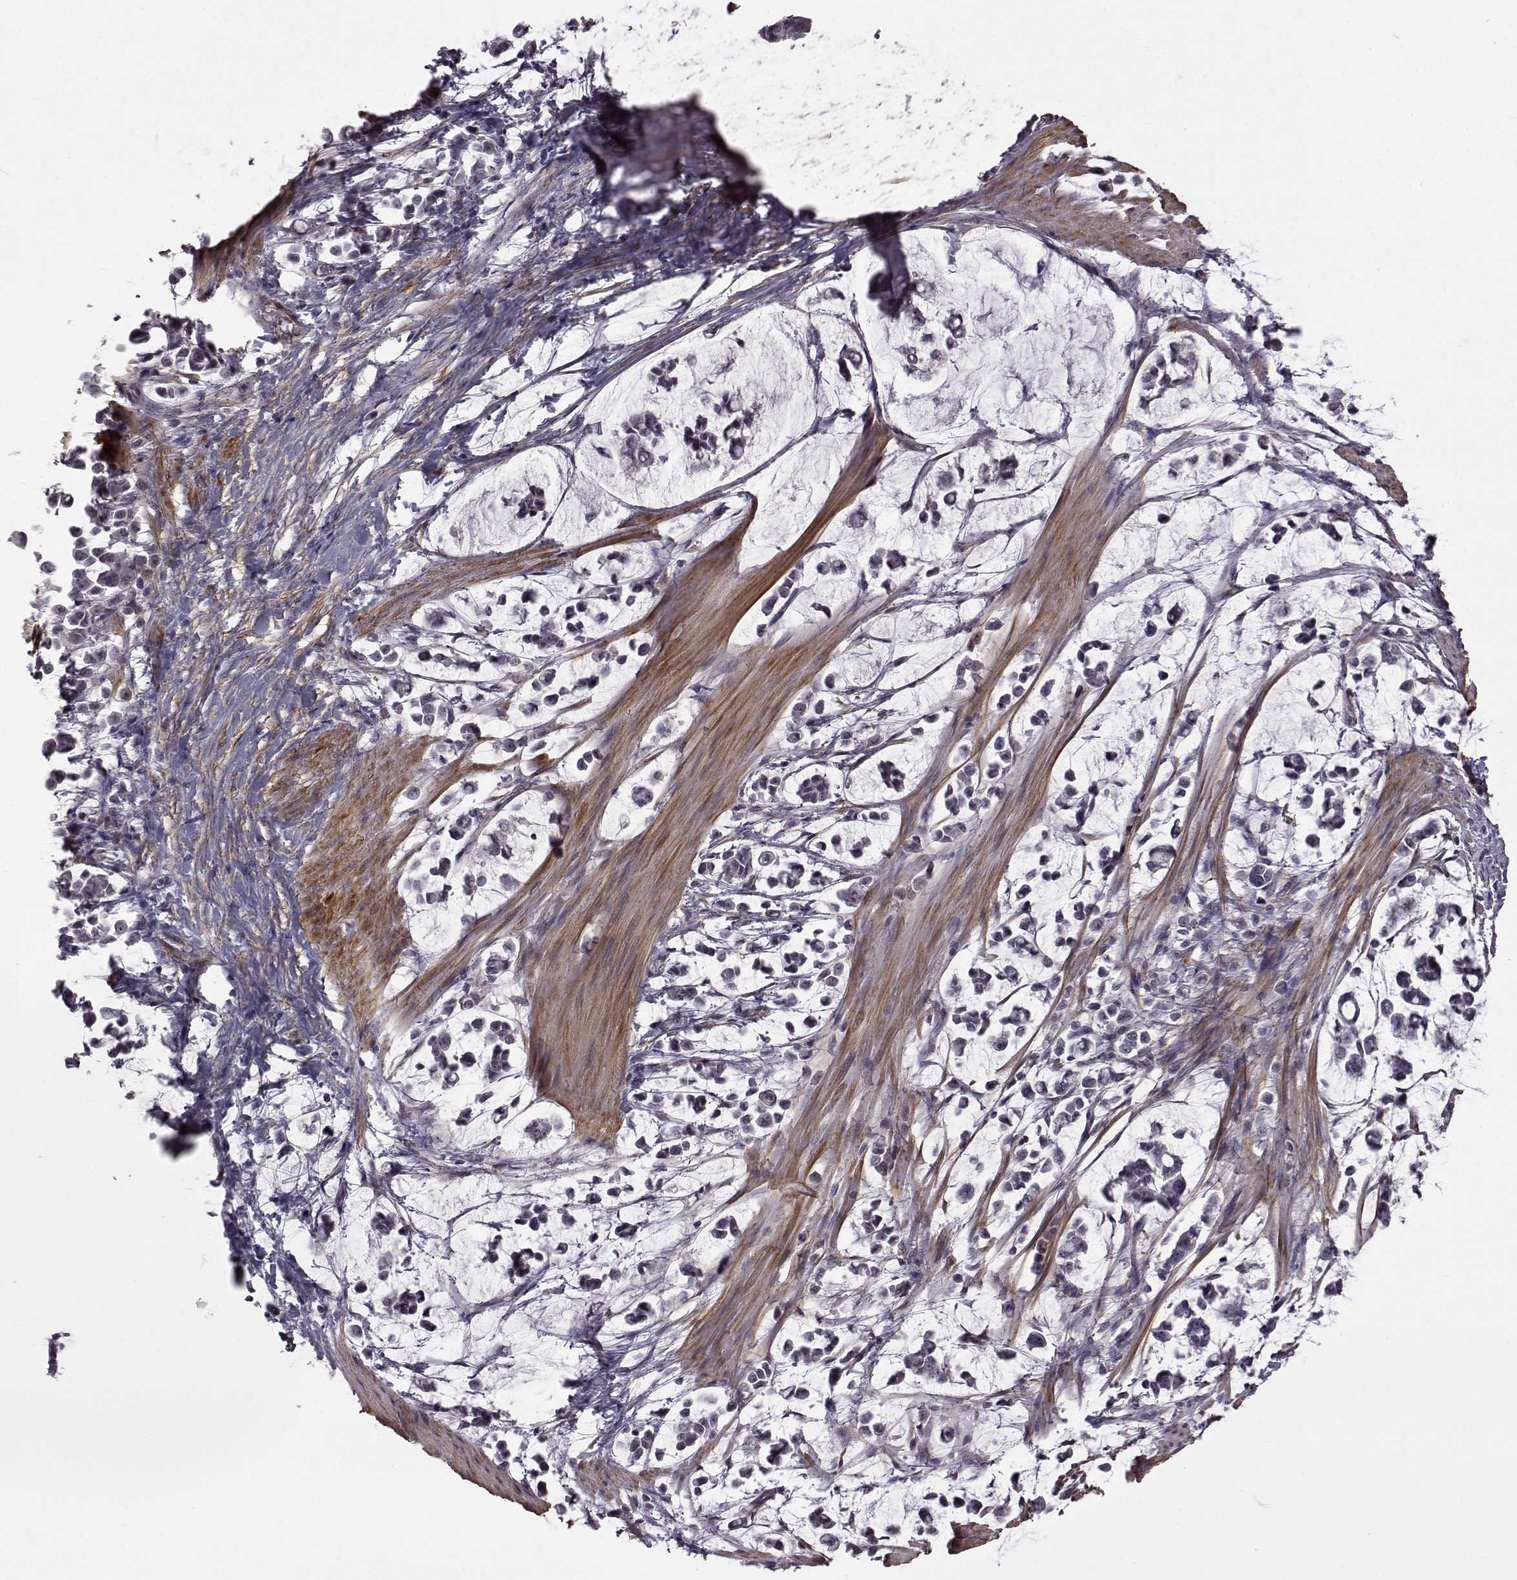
{"staining": {"intensity": "negative", "quantity": "none", "location": "none"}, "tissue": "stomach cancer", "cell_type": "Tumor cells", "image_type": "cancer", "snomed": [{"axis": "morphology", "description": "Adenocarcinoma, NOS"}, {"axis": "topography", "description": "Stomach"}], "caption": "Tumor cells show no significant protein positivity in stomach adenocarcinoma. Nuclei are stained in blue.", "gene": "SYNPO2", "patient": {"sex": "male", "age": 82}}